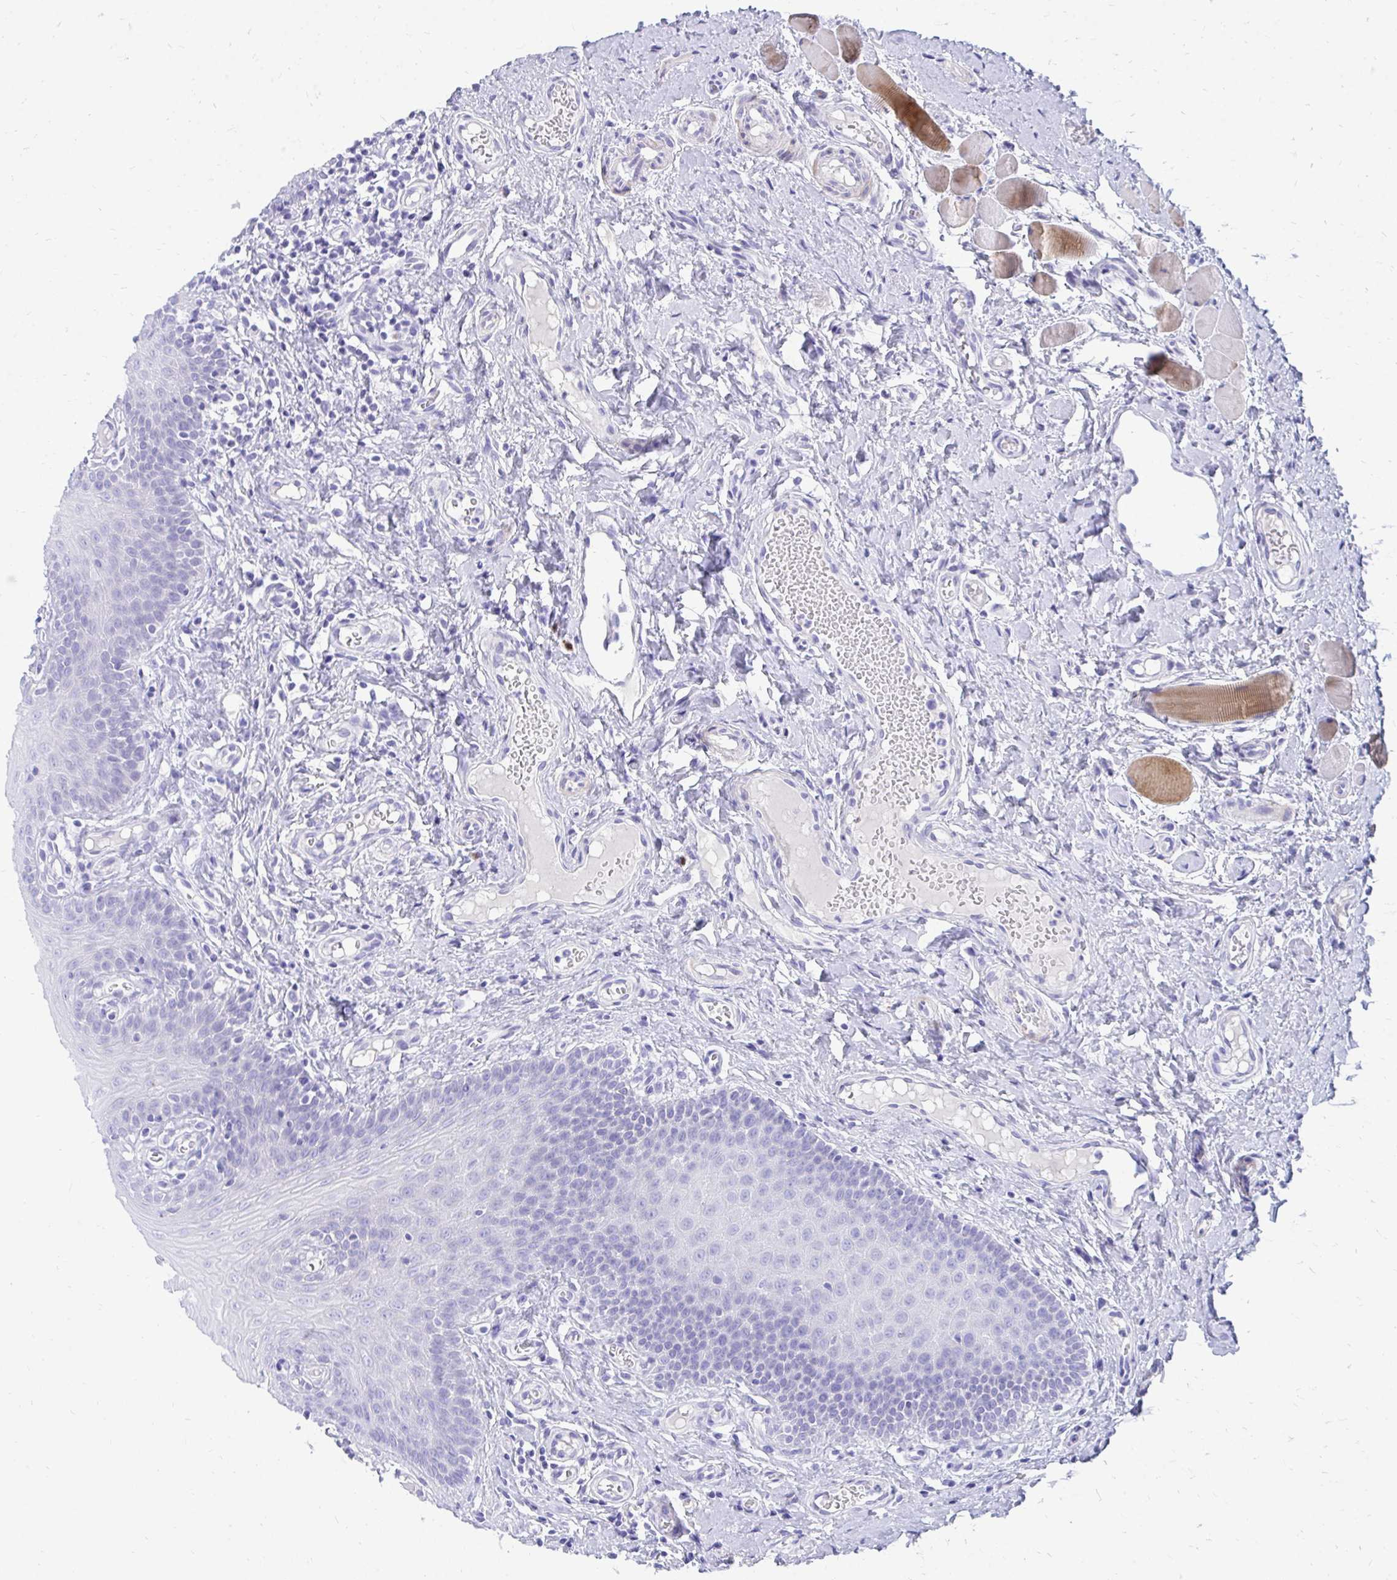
{"staining": {"intensity": "negative", "quantity": "none", "location": "none"}, "tissue": "oral mucosa", "cell_type": "Squamous epithelial cells", "image_type": "normal", "snomed": [{"axis": "morphology", "description": "Normal tissue, NOS"}, {"axis": "topography", "description": "Oral tissue"}, {"axis": "topography", "description": "Tounge, NOS"}], "caption": "Squamous epithelial cells are negative for protein expression in benign human oral mucosa. (DAB (3,3'-diaminobenzidine) immunohistochemistry (IHC), high magnification).", "gene": "ANKDD1B", "patient": {"sex": "female", "age": 58}}